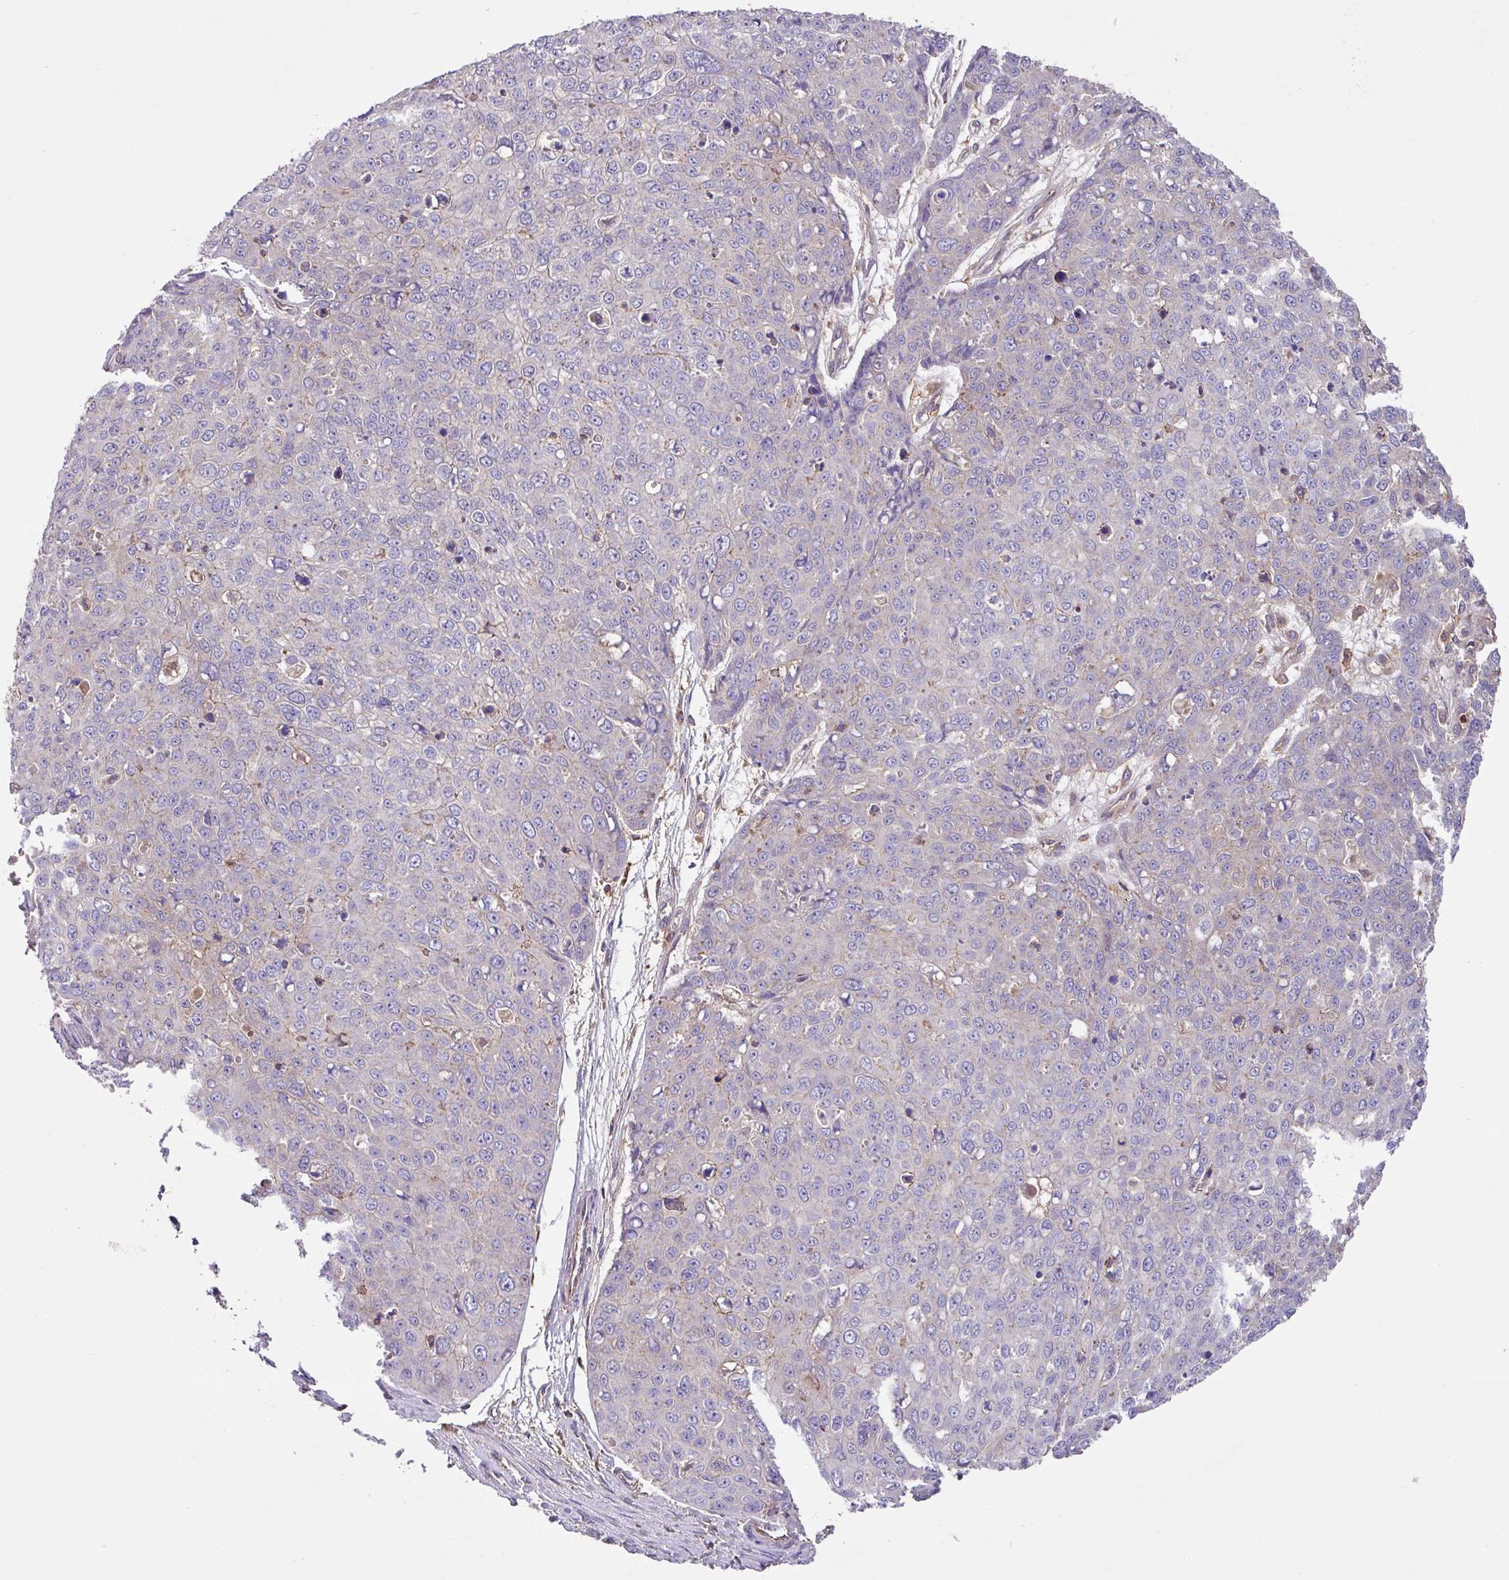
{"staining": {"intensity": "negative", "quantity": "none", "location": "none"}, "tissue": "skin cancer", "cell_type": "Tumor cells", "image_type": "cancer", "snomed": [{"axis": "morphology", "description": "Squamous cell carcinoma, NOS"}, {"axis": "topography", "description": "Skin"}], "caption": "Tumor cells show no significant protein positivity in squamous cell carcinoma (skin).", "gene": "RIC1", "patient": {"sex": "male", "age": 71}}